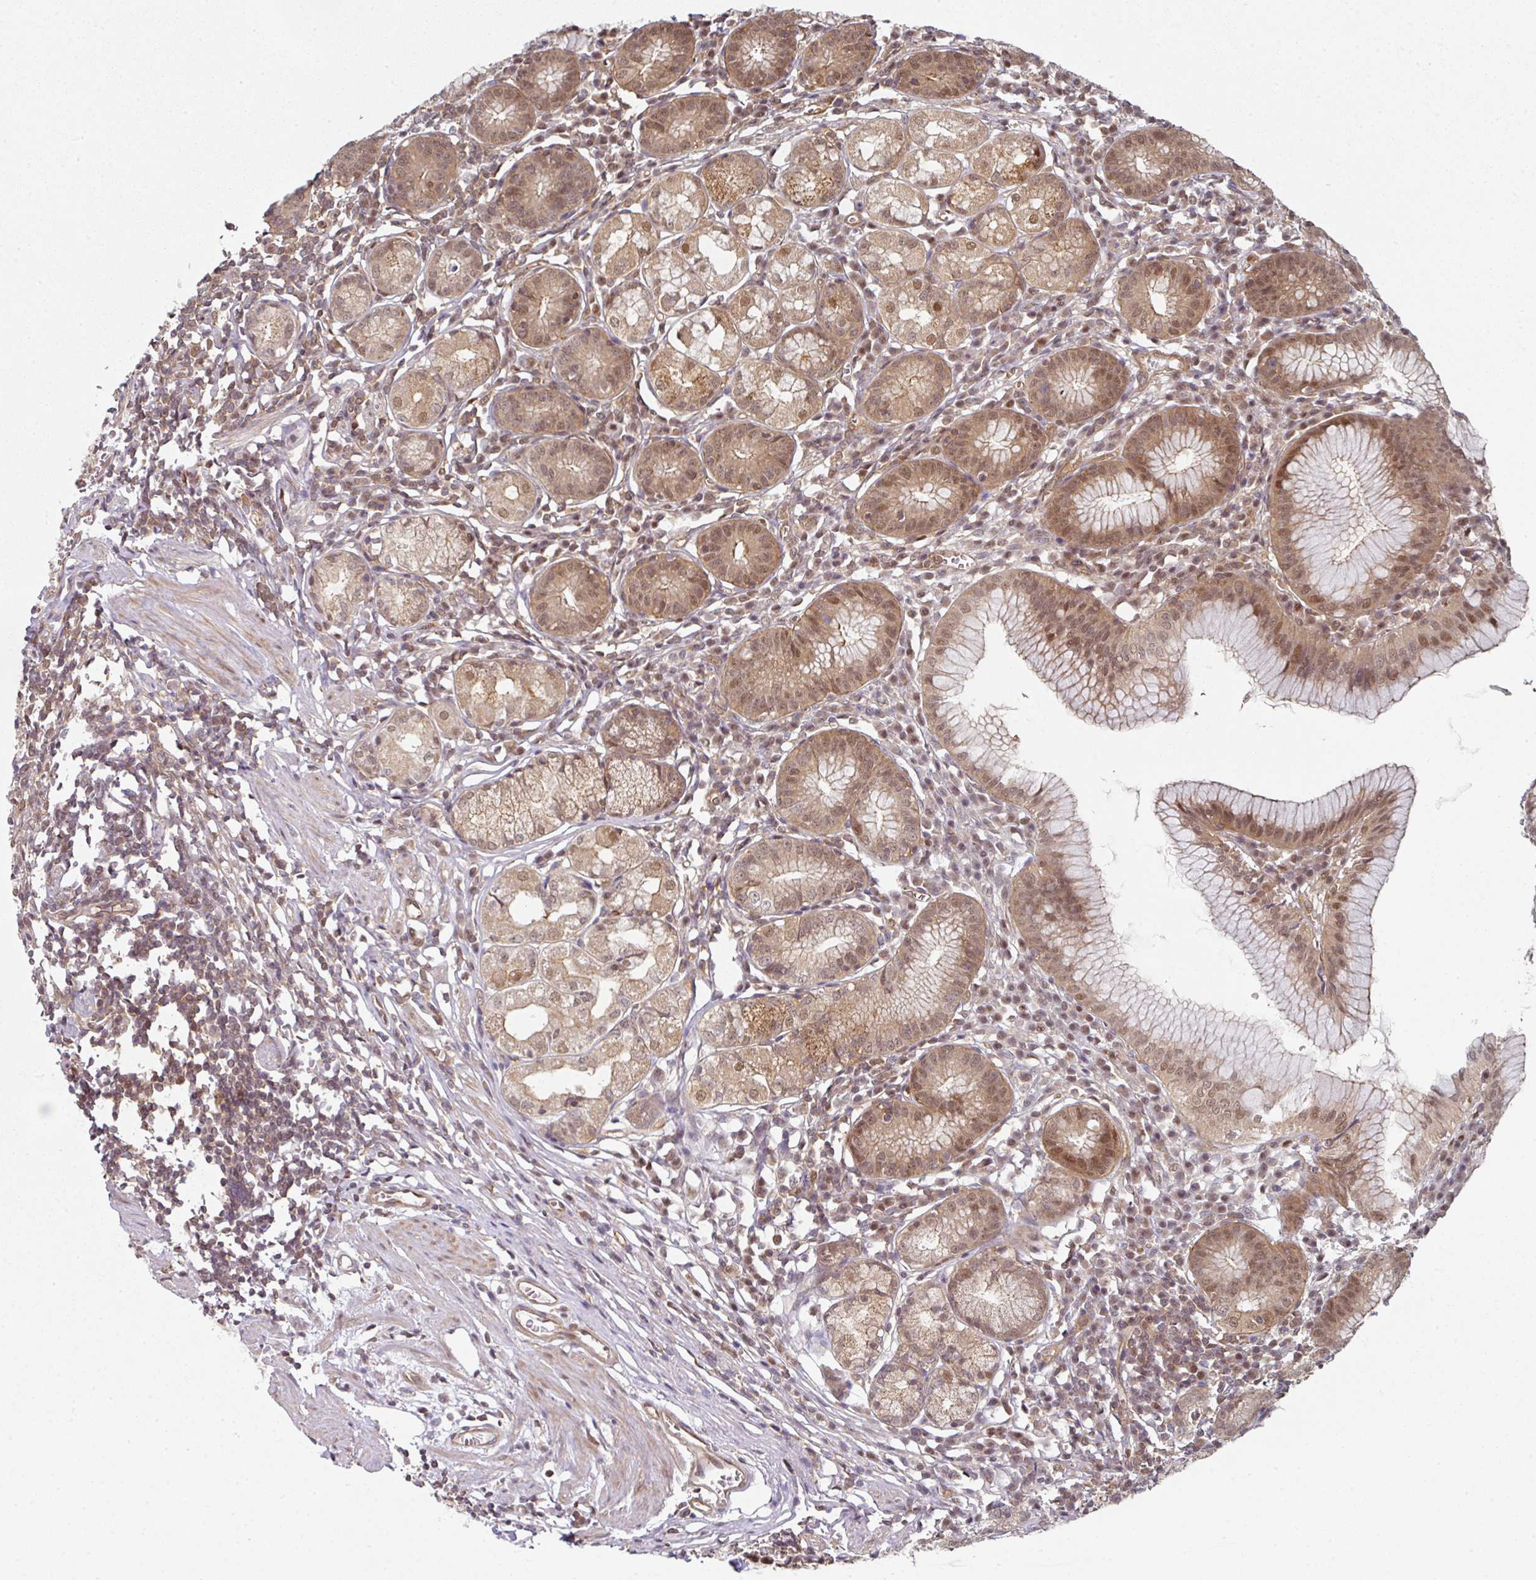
{"staining": {"intensity": "moderate", "quantity": ">75%", "location": "cytoplasmic/membranous,nuclear"}, "tissue": "stomach", "cell_type": "Glandular cells", "image_type": "normal", "snomed": [{"axis": "morphology", "description": "Normal tissue, NOS"}, {"axis": "topography", "description": "Stomach"}], "caption": "IHC image of benign stomach: human stomach stained using immunohistochemistry reveals medium levels of moderate protein expression localized specifically in the cytoplasmic/membranous,nuclear of glandular cells, appearing as a cytoplasmic/membranous,nuclear brown color.", "gene": "PSME3IP1", "patient": {"sex": "male", "age": 55}}